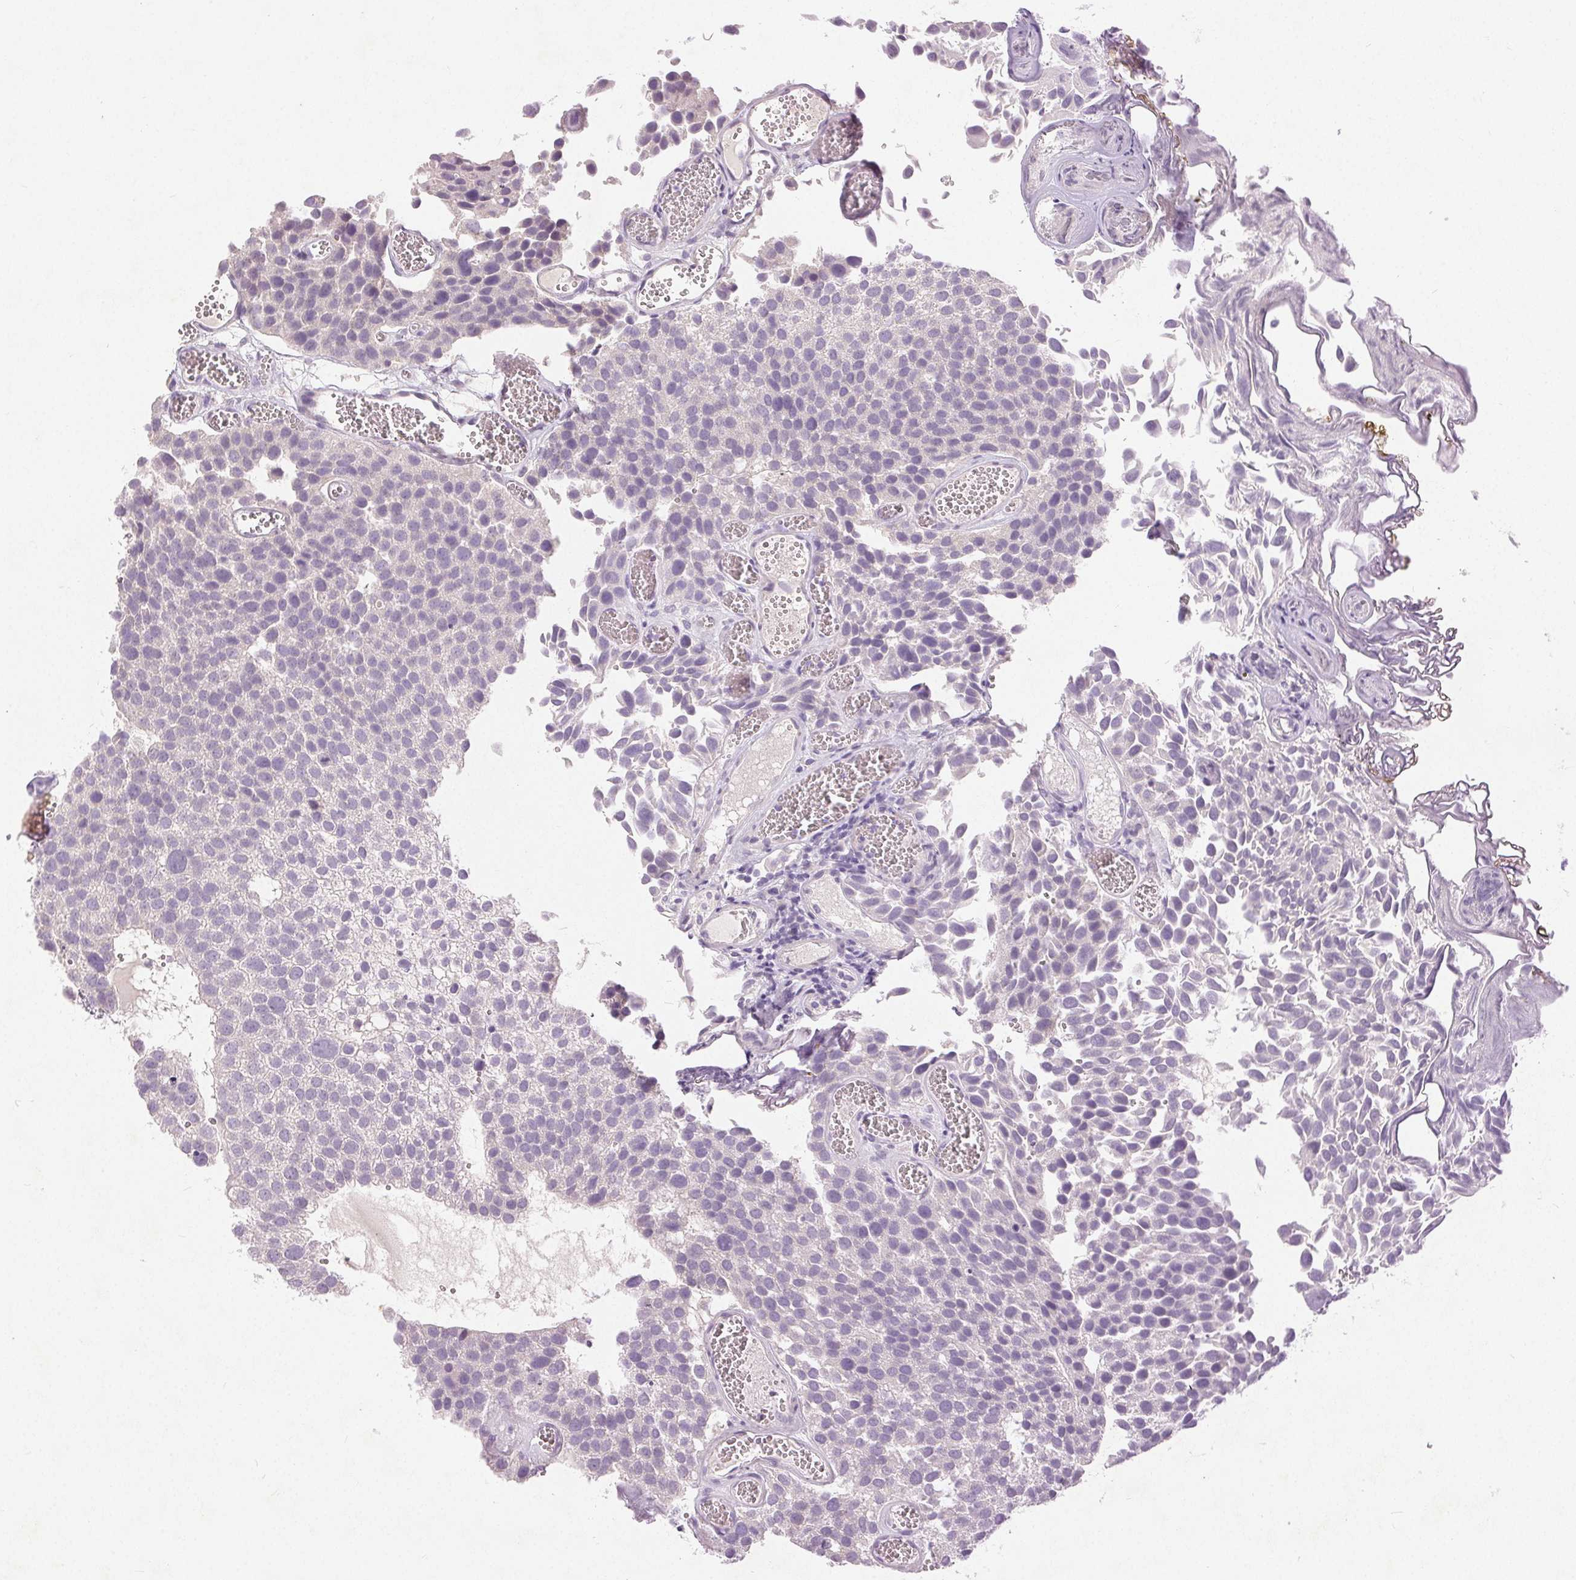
{"staining": {"intensity": "negative", "quantity": "none", "location": "none"}, "tissue": "urothelial cancer", "cell_type": "Tumor cells", "image_type": "cancer", "snomed": [{"axis": "morphology", "description": "Urothelial carcinoma, Low grade"}, {"axis": "topography", "description": "Urinary bladder"}], "caption": "Urothelial cancer was stained to show a protein in brown. There is no significant positivity in tumor cells. The staining was performed using DAB to visualize the protein expression in brown, while the nuclei were stained in blue with hematoxylin (Magnification: 20x).", "gene": "DSG3", "patient": {"sex": "female", "age": 69}}